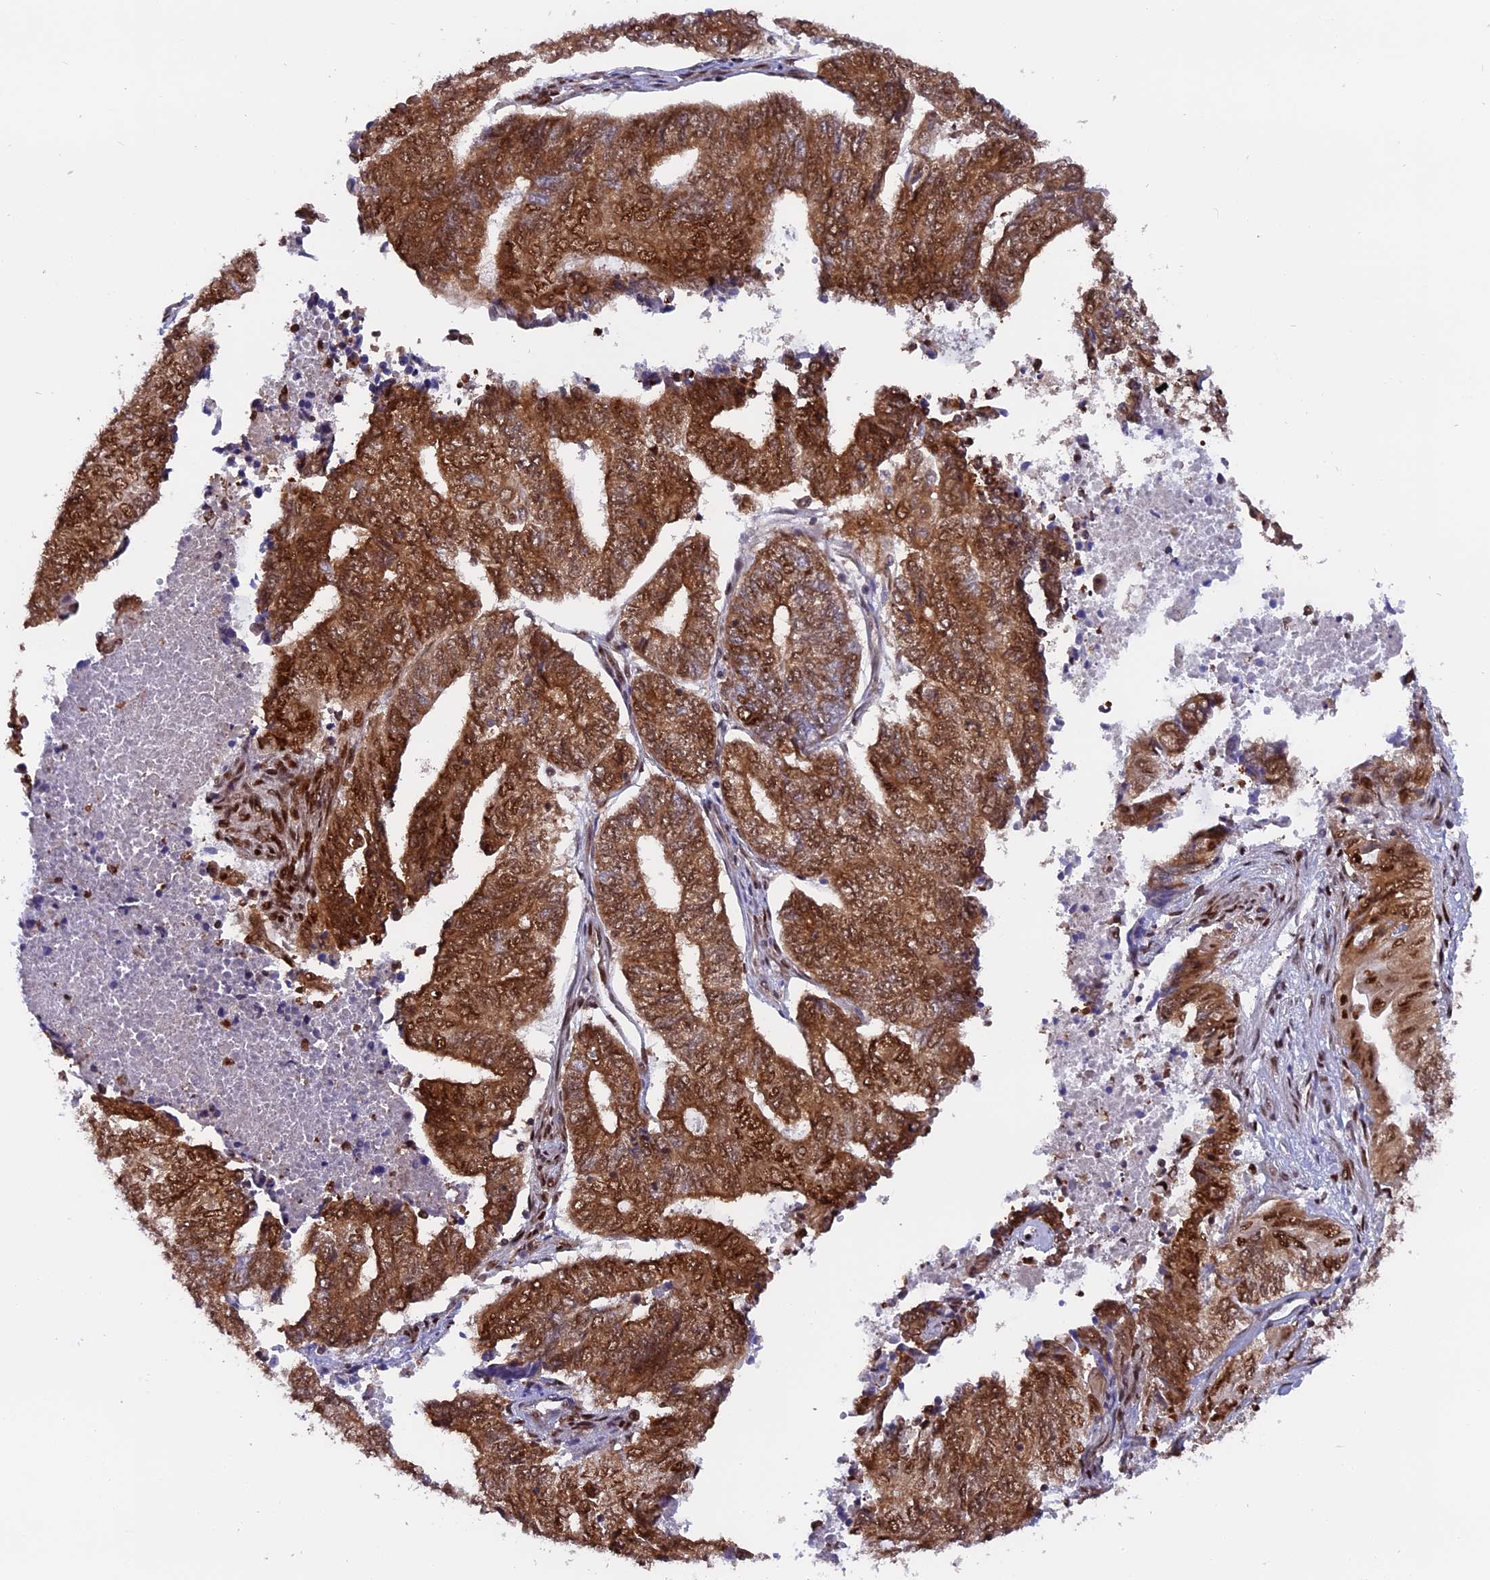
{"staining": {"intensity": "strong", "quantity": ">75%", "location": "cytoplasmic/membranous,nuclear"}, "tissue": "endometrial cancer", "cell_type": "Tumor cells", "image_type": "cancer", "snomed": [{"axis": "morphology", "description": "Adenocarcinoma, NOS"}, {"axis": "topography", "description": "Uterus"}, {"axis": "topography", "description": "Endometrium"}], "caption": "Immunohistochemical staining of human endometrial adenocarcinoma shows high levels of strong cytoplasmic/membranous and nuclear protein expression in approximately >75% of tumor cells. The staining was performed using DAB (3,3'-diaminobenzidine), with brown indicating positive protein expression. Nuclei are stained blue with hematoxylin.", "gene": "RAMAC", "patient": {"sex": "female", "age": 70}}